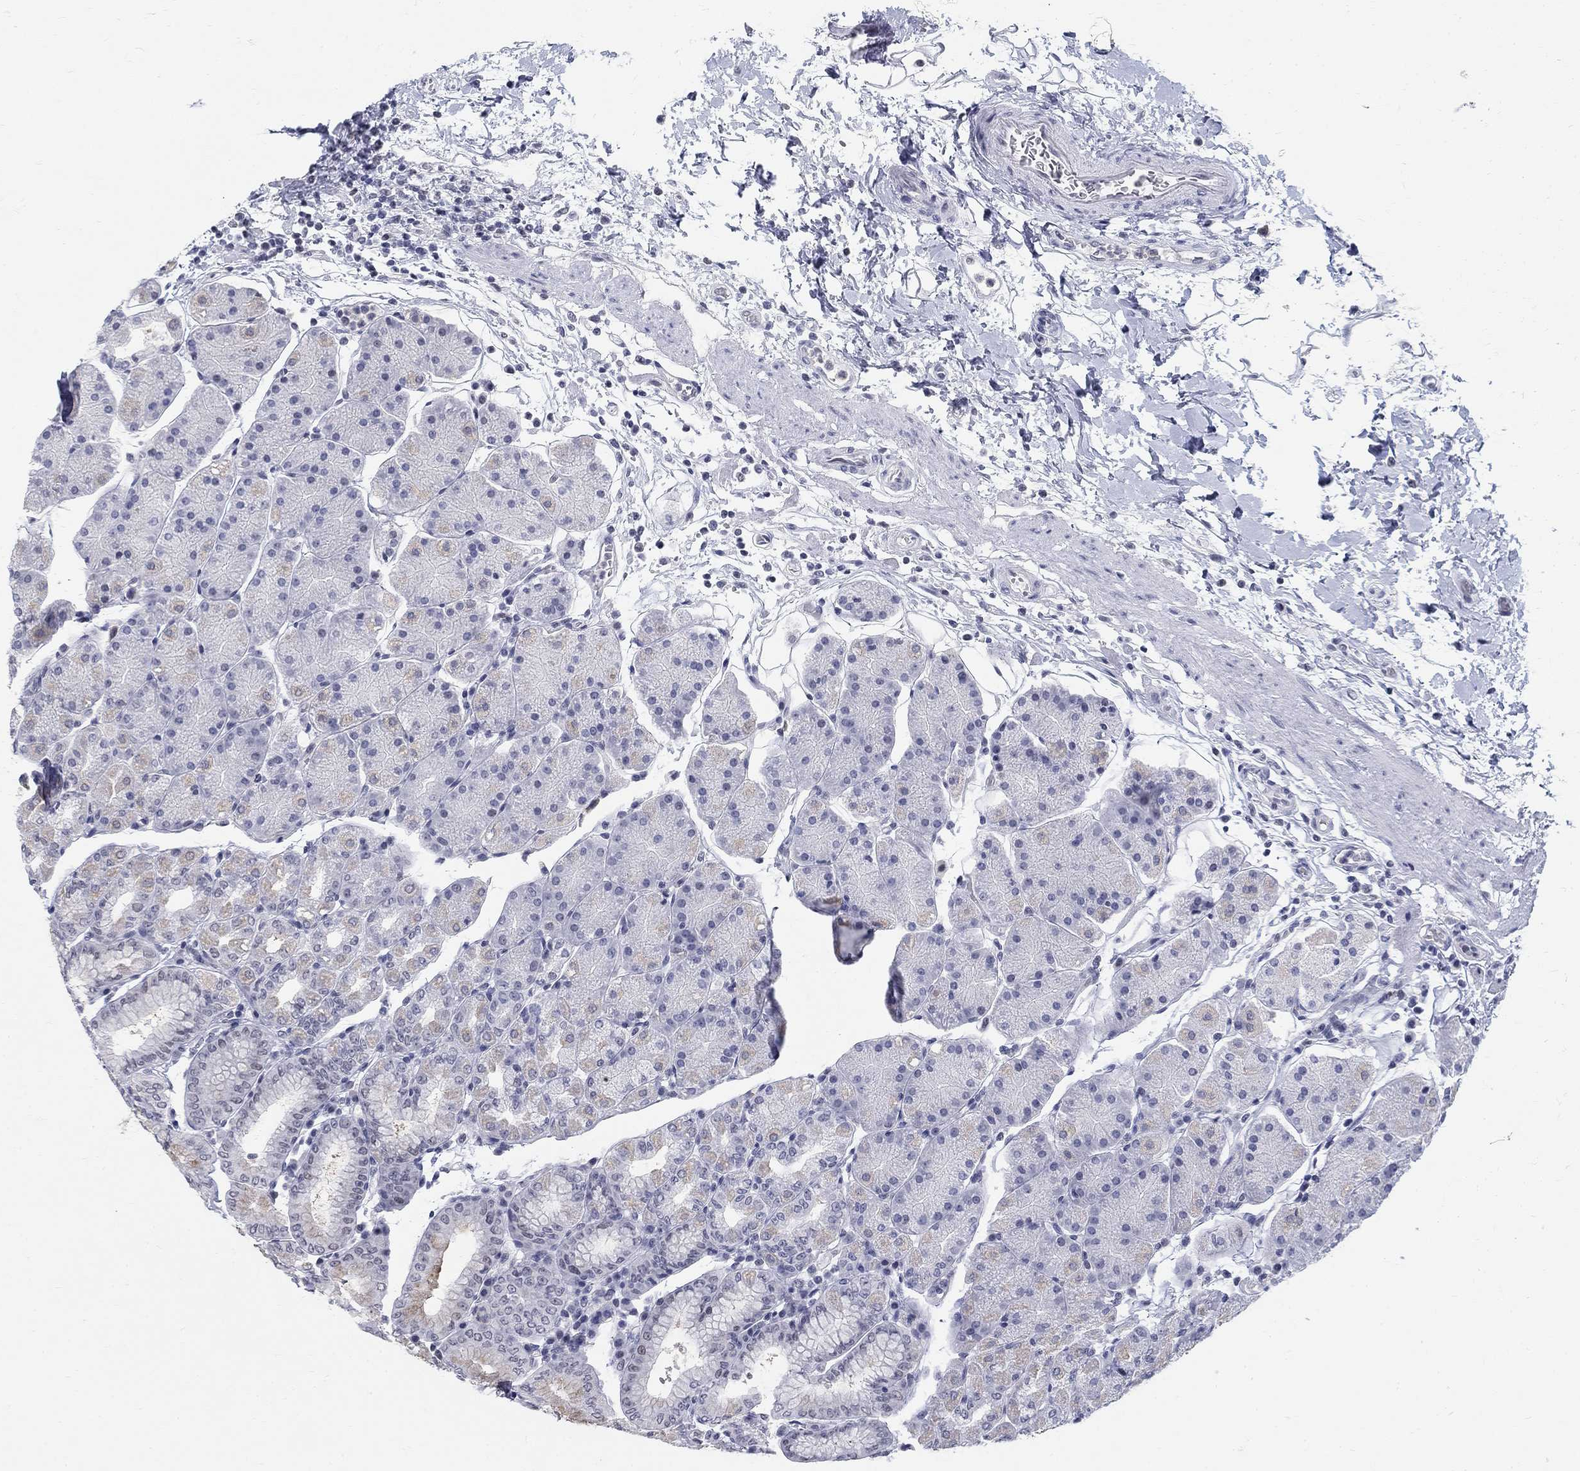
{"staining": {"intensity": "negative", "quantity": "none", "location": "none"}, "tissue": "stomach", "cell_type": "Glandular cells", "image_type": "normal", "snomed": [{"axis": "morphology", "description": "Normal tissue, NOS"}, {"axis": "topography", "description": "Stomach"}], "caption": "The histopathology image reveals no significant expression in glandular cells of stomach.", "gene": "BHLHE22", "patient": {"sex": "male", "age": 54}}